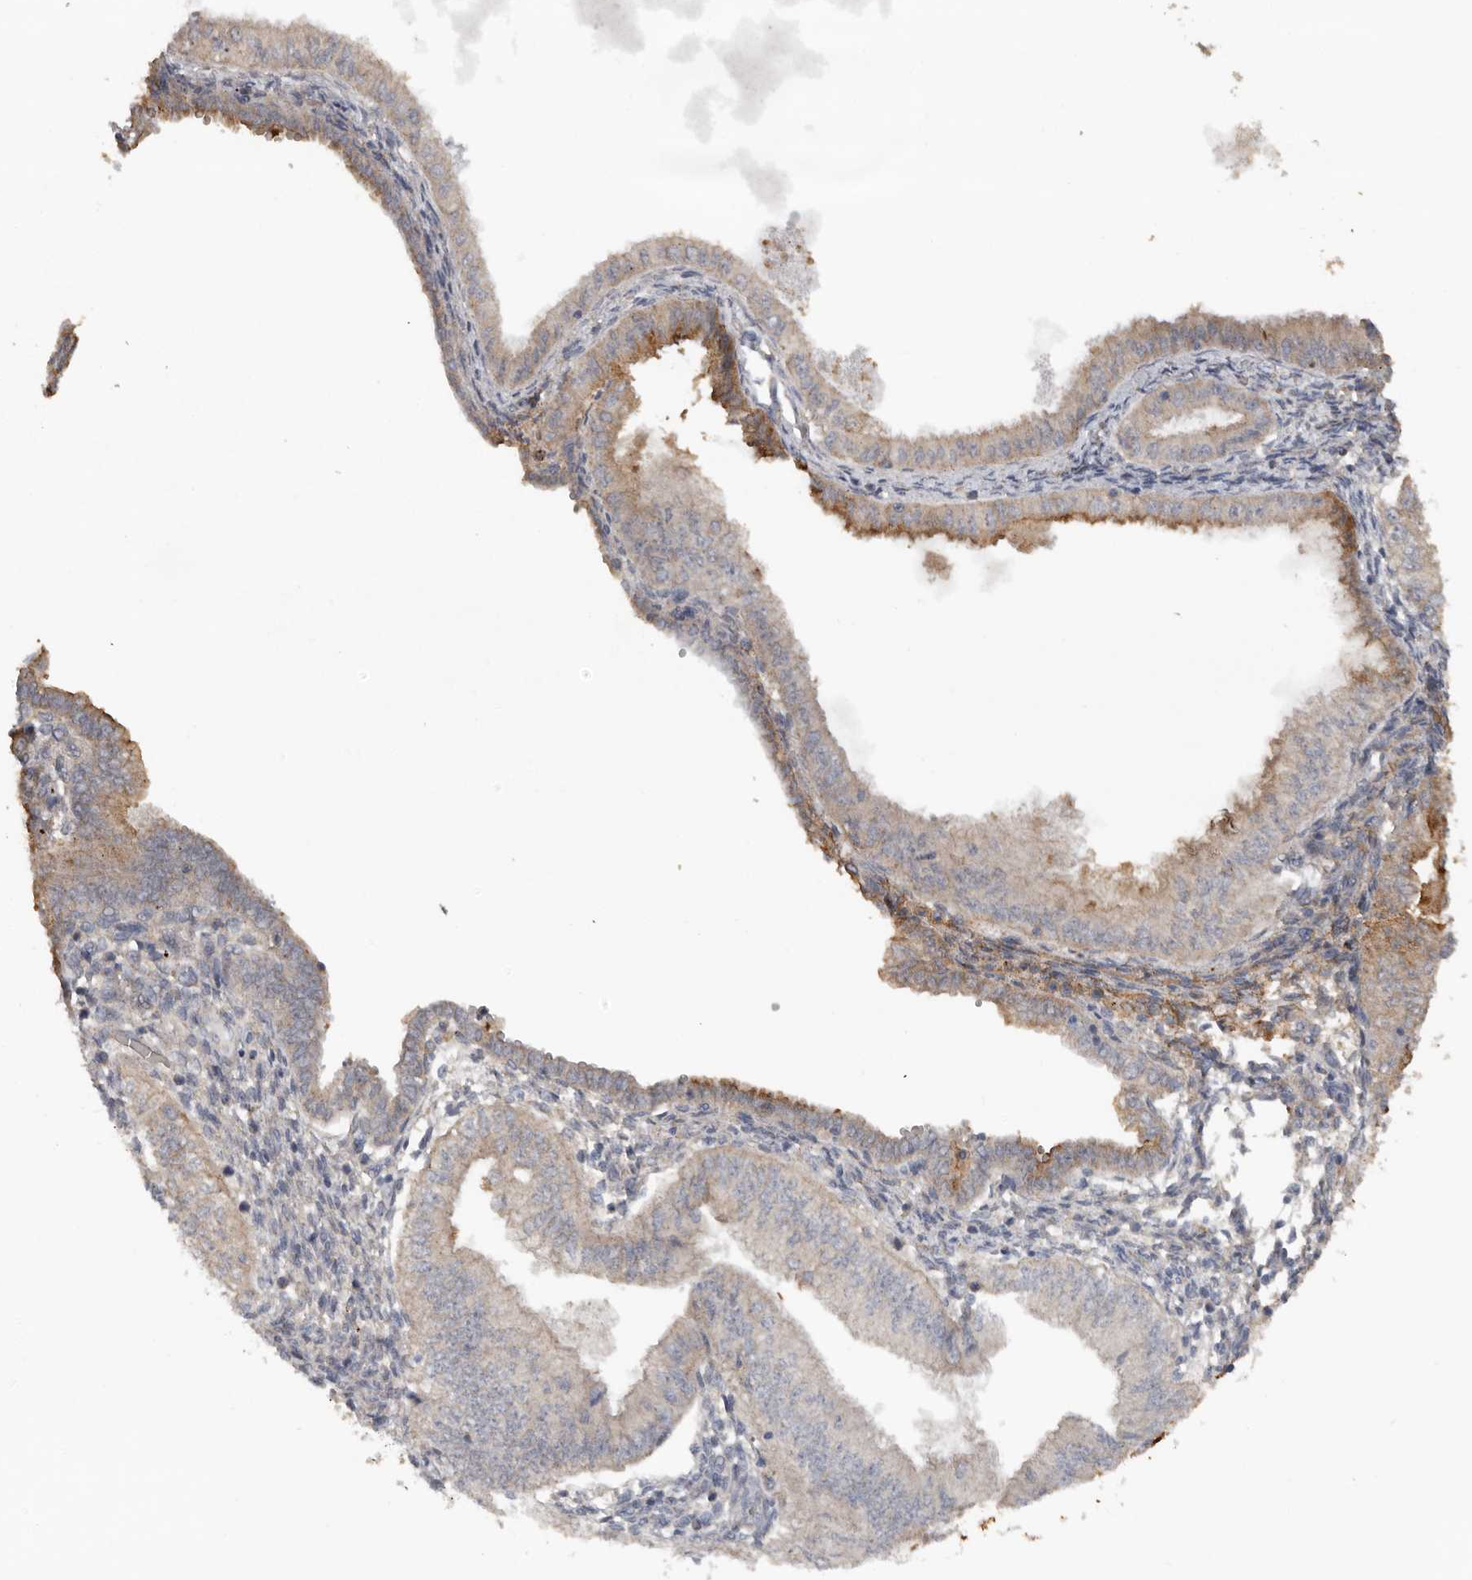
{"staining": {"intensity": "moderate", "quantity": "<25%", "location": "cytoplasmic/membranous"}, "tissue": "endometrial cancer", "cell_type": "Tumor cells", "image_type": "cancer", "snomed": [{"axis": "morphology", "description": "Normal tissue, NOS"}, {"axis": "morphology", "description": "Adenocarcinoma, NOS"}, {"axis": "topography", "description": "Endometrium"}], "caption": "A photomicrograph of endometrial cancer stained for a protein displays moderate cytoplasmic/membranous brown staining in tumor cells. (IHC, brightfield microscopy, high magnification).", "gene": "HYAL4", "patient": {"sex": "female", "age": 53}}